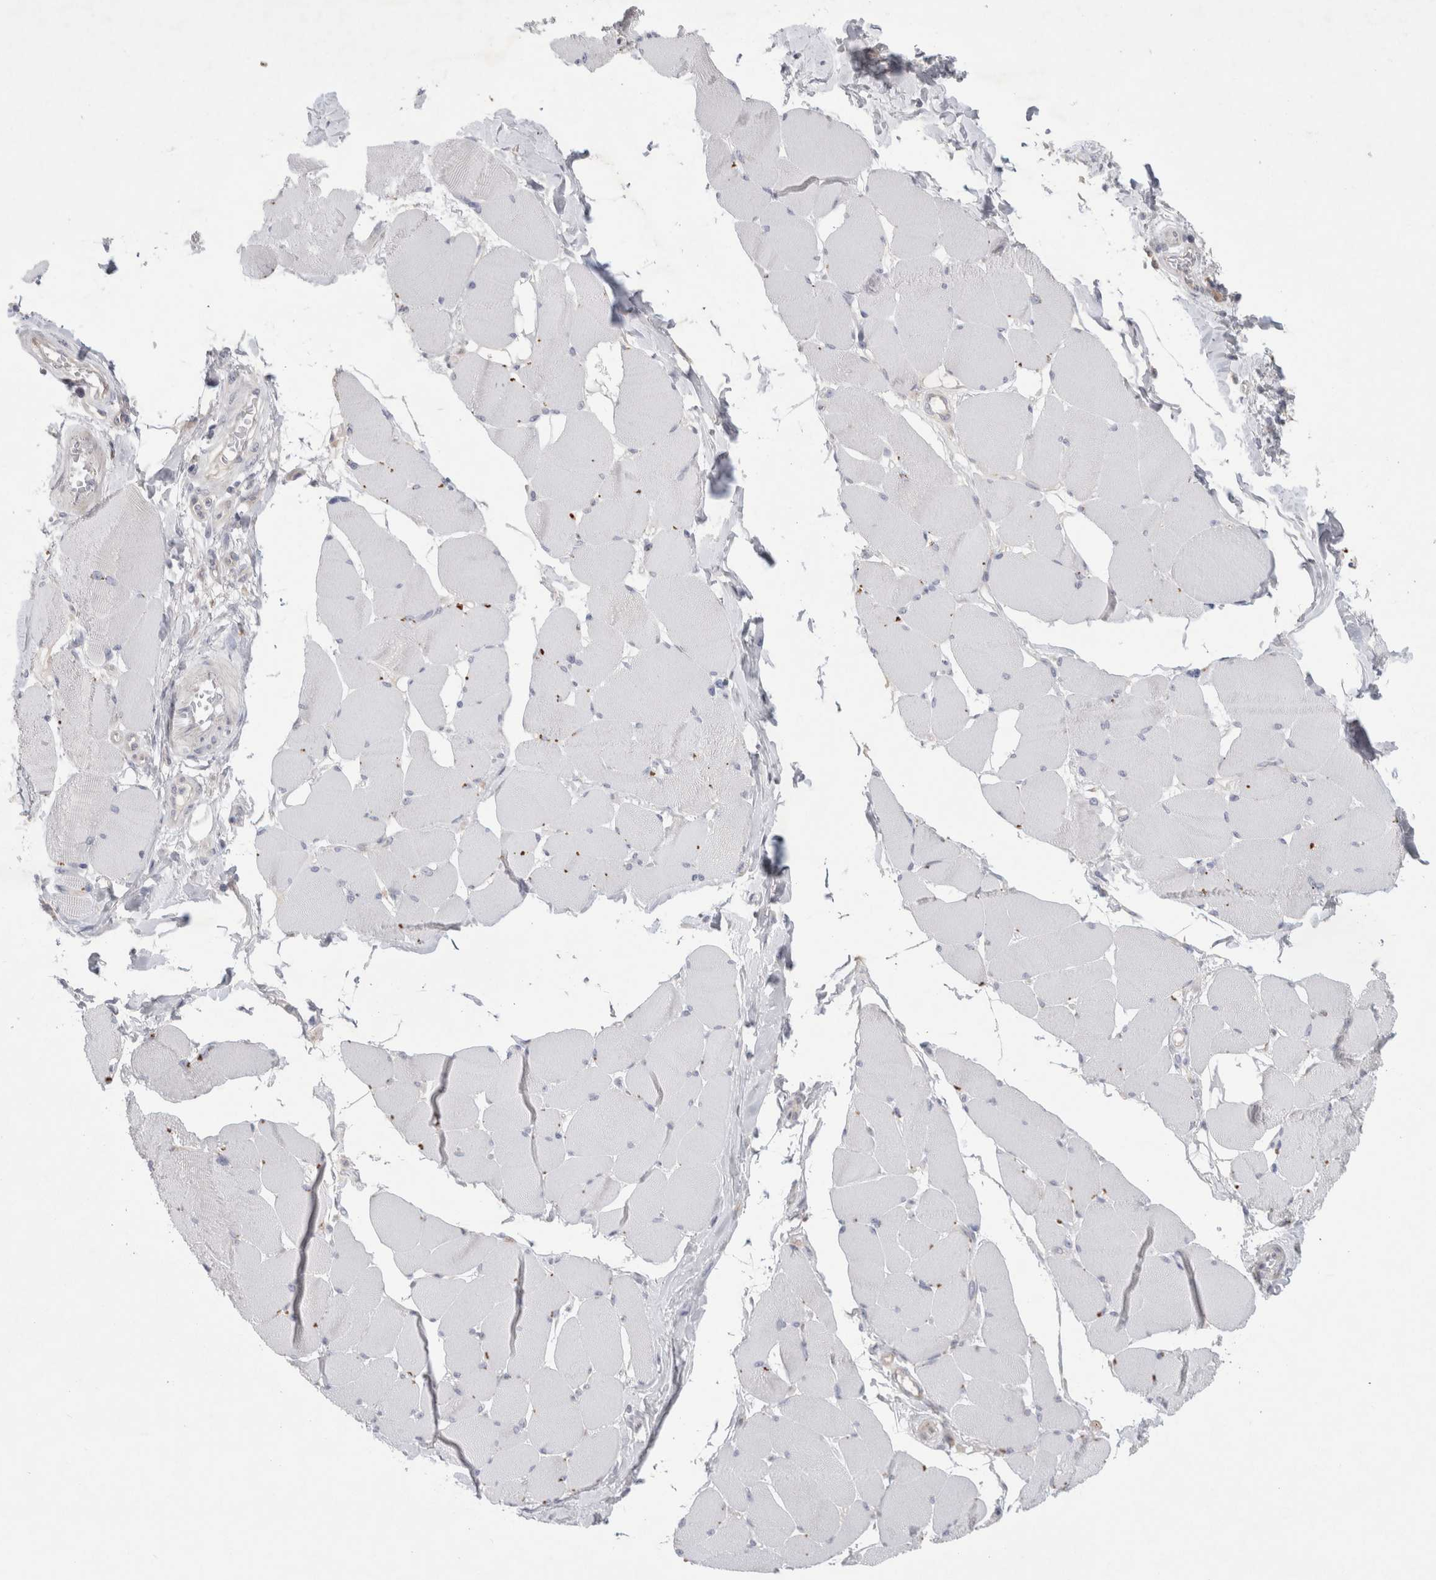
{"staining": {"intensity": "weak", "quantity": "<25%", "location": "cytoplasmic/membranous"}, "tissue": "skeletal muscle", "cell_type": "Myocytes", "image_type": "normal", "snomed": [{"axis": "morphology", "description": "Normal tissue, NOS"}, {"axis": "topography", "description": "Skin"}, {"axis": "topography", "description": "Skeletal muscle"}], "caption": "Image shows no significant protein expression in myocytes of normal skeletal muscle.", "gene": "GAA", "patient": {"sex": "male", "age": 83}}